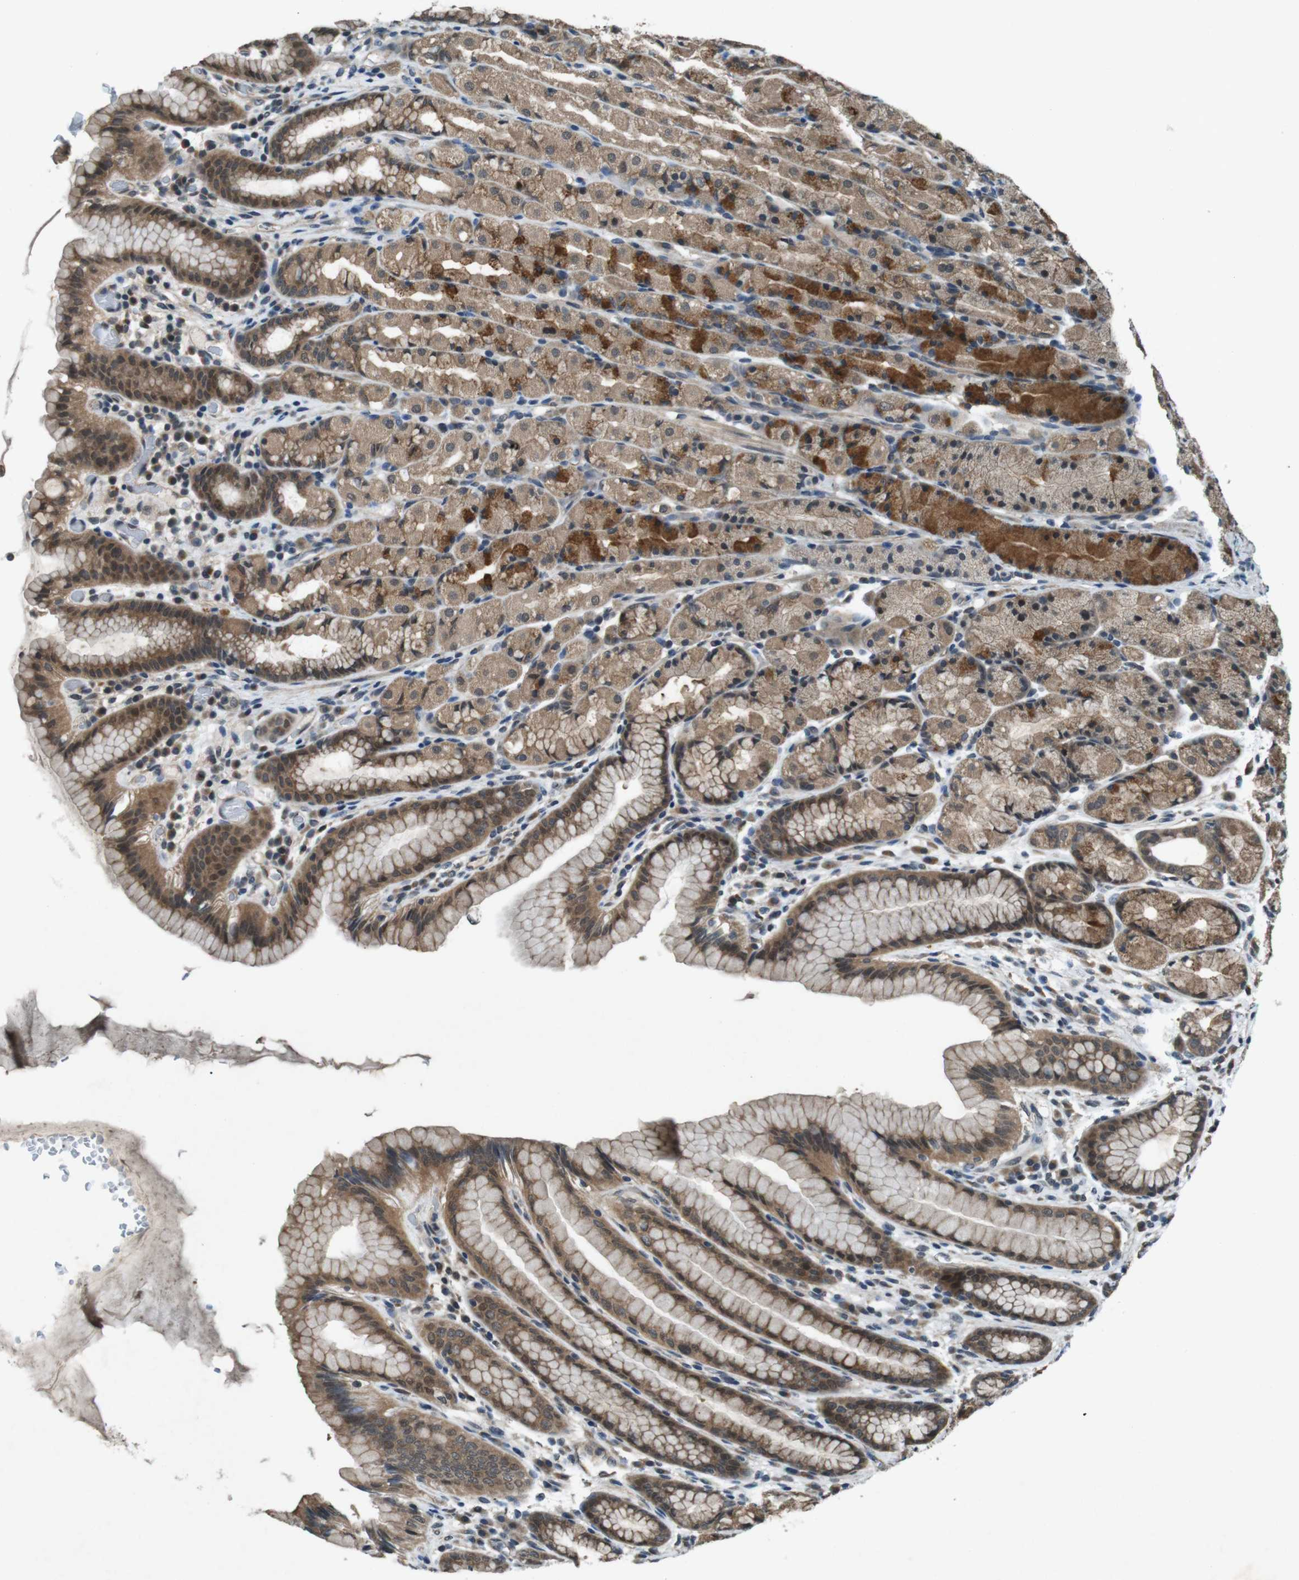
{"staining": {"intensity": "moderate", "quantity": ">75%", "location": "cytoplasmic/membranous,nuclear"}, "tissue": "stomach", "cell_type": "Glandular cells", "image_type": "normal", "snomed": [{"axis": "morphology", "description": "Normal tissue, NOS"}, {"axis": "topography", "description": "Stomach, upper"}], "caption": "Glandular cells reveal medium levels of moderate cytoplasmic/membranous,nuclear positivity in approximately >75% of cells in benign human stomach.", "gene": "SOCS1", "patient": {"sex": "male", "age": 68}}